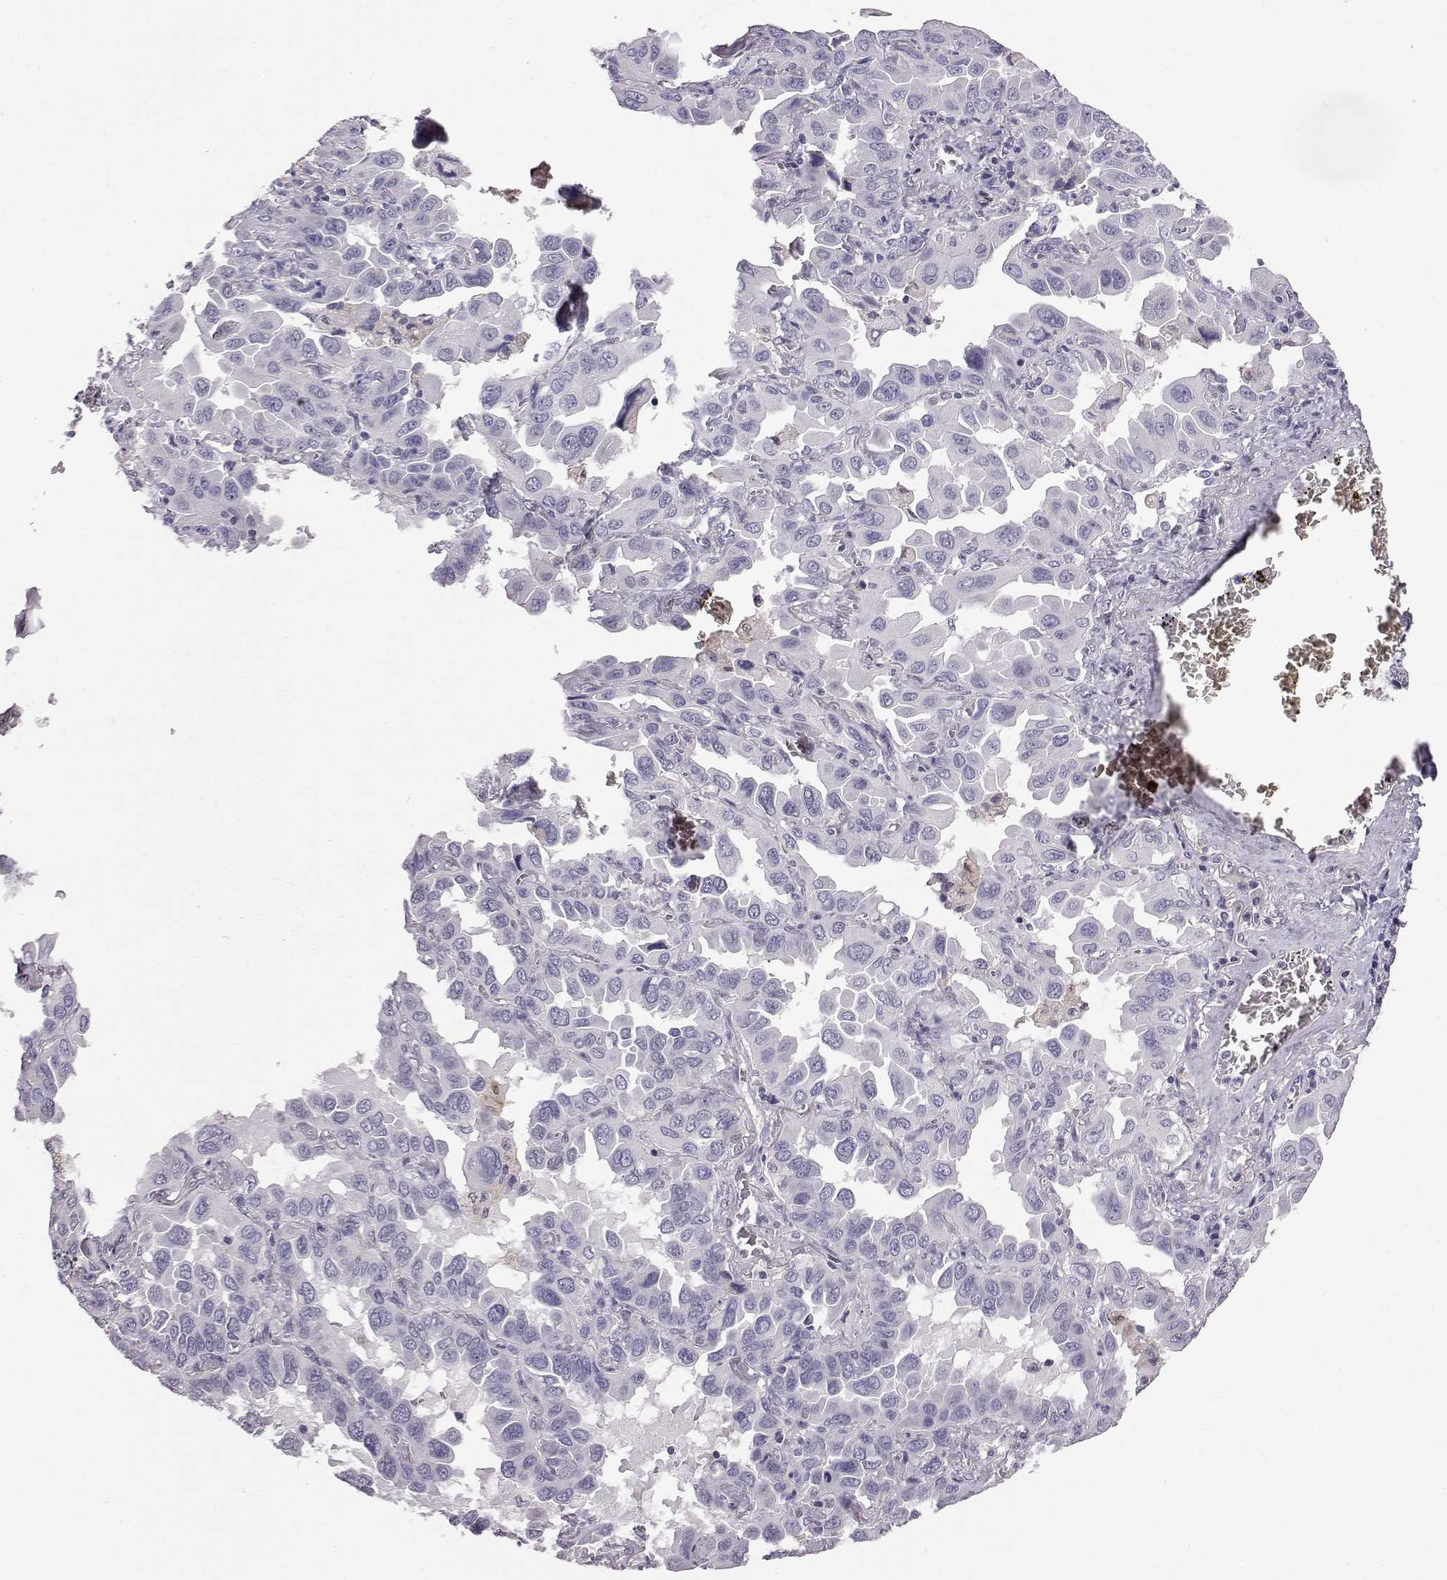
{"staining": {"intensity": "negative", "quantity": "none", "location": "none"}, "tissue": "lung cancer", "cell_type": "Tumor cells", "image_type": "cancer", "snomed": [{"axis": "morphology", "description": "Adenocarcinoma, NOS"}, {"axis": "topography", "description": "Lung"}], "caption": "High magnification brightfield microscopy of lung adenocarcinoma stained with DAB (brown) and counterstained with hematoxylin (blue): tumor cells show no significant staining. (DAB immunohistochemistry visualized using brightfield microscopy, high magnification).", "gene": "AKR1B1", "patient": {"sex": "male", "age": 64}}